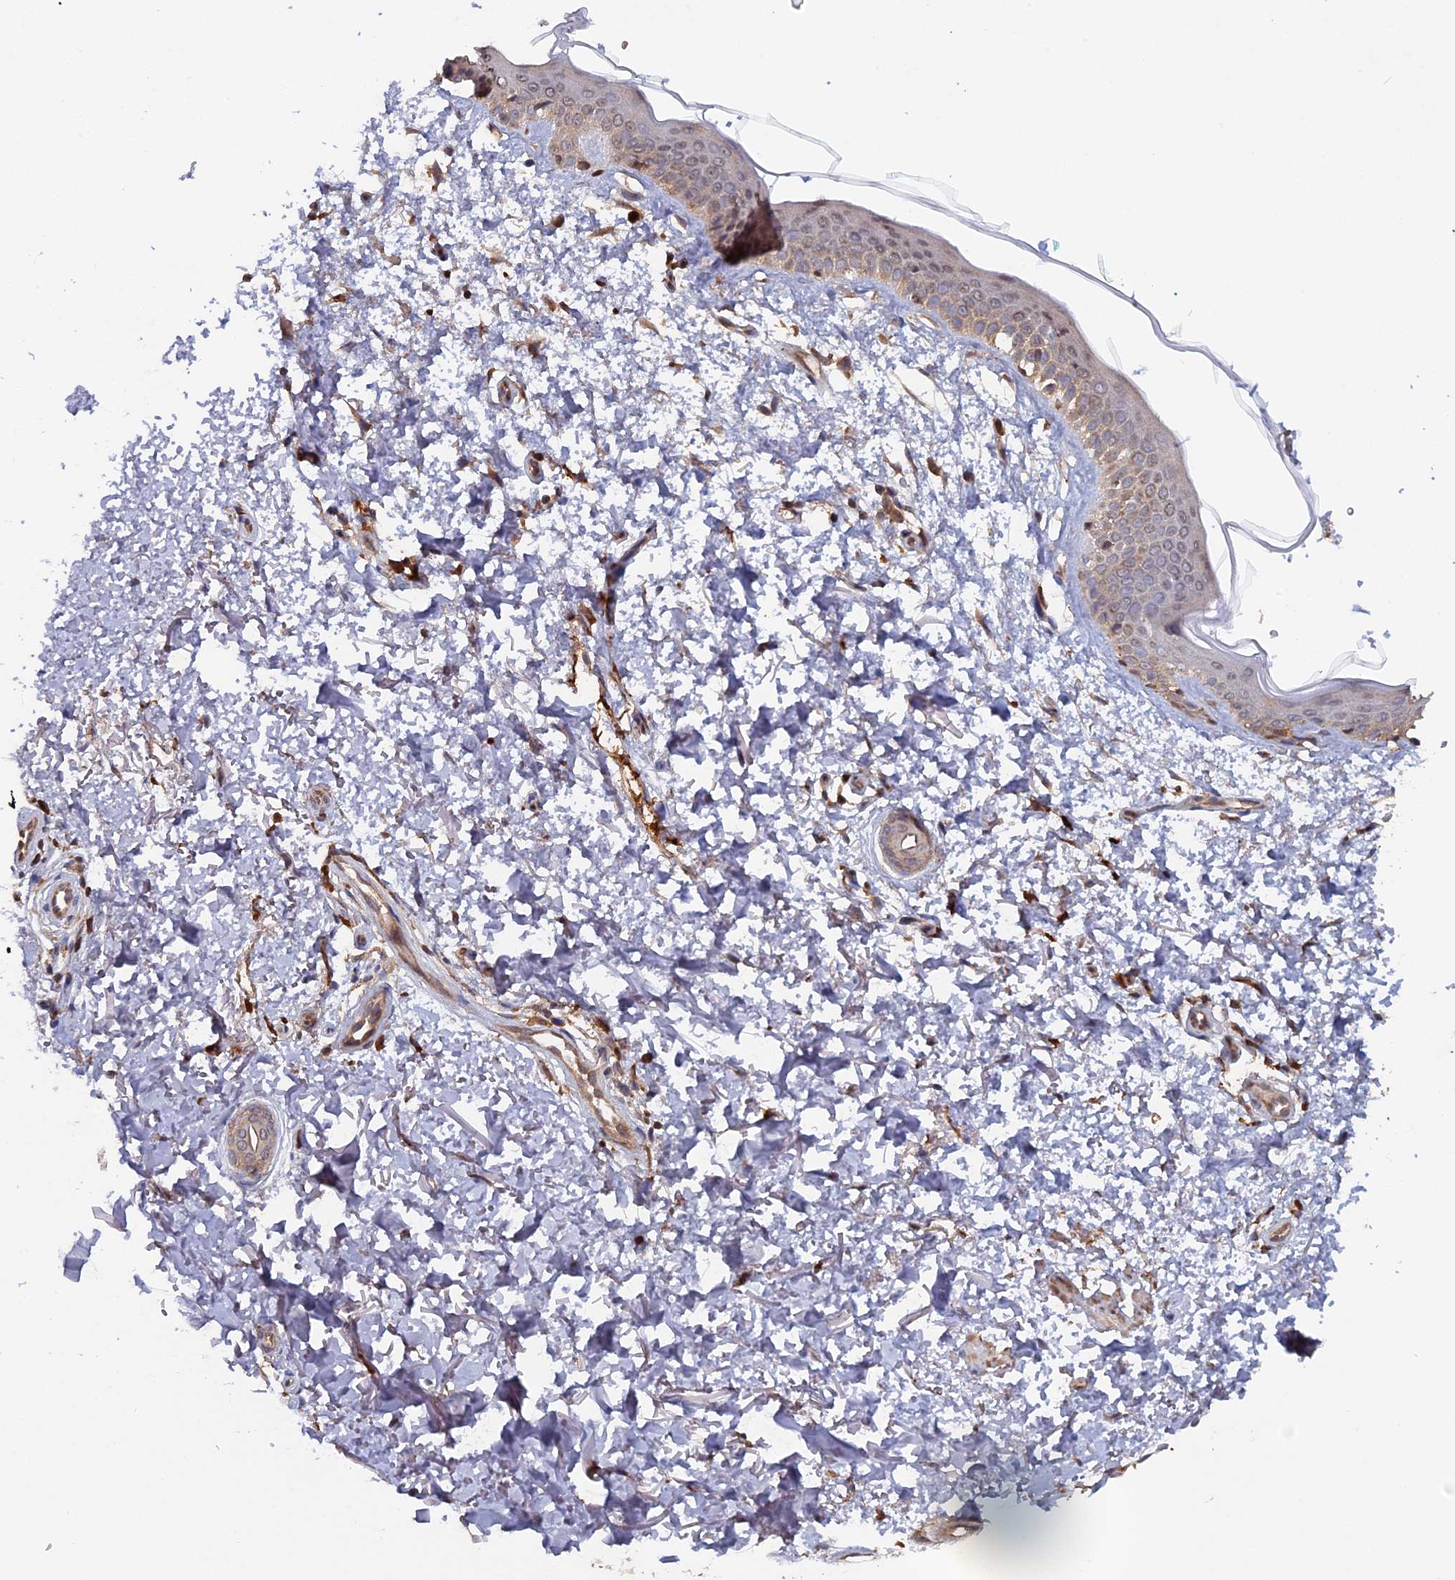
{"staining": {"intensity": "moderate", "quantity": "25%-75%", "location": "cytoplasmic/membranous"}, "tissue": "skin", "cell_type": "Fibroblasts", "image_type": "normal", "snomed": [{"axis": "morphology", "description": "Normal tissue, NOS"}, {"axis": "topography", "description": "Skin"}], "caption": "Moderate cytoplasmic/membranous expression for a protein is appreciated in about 25%-75% of fibroblasts of unremarkable skin using IHC.", "gene": "RAB15", "patient": {"sex": "male", "age": 66}}